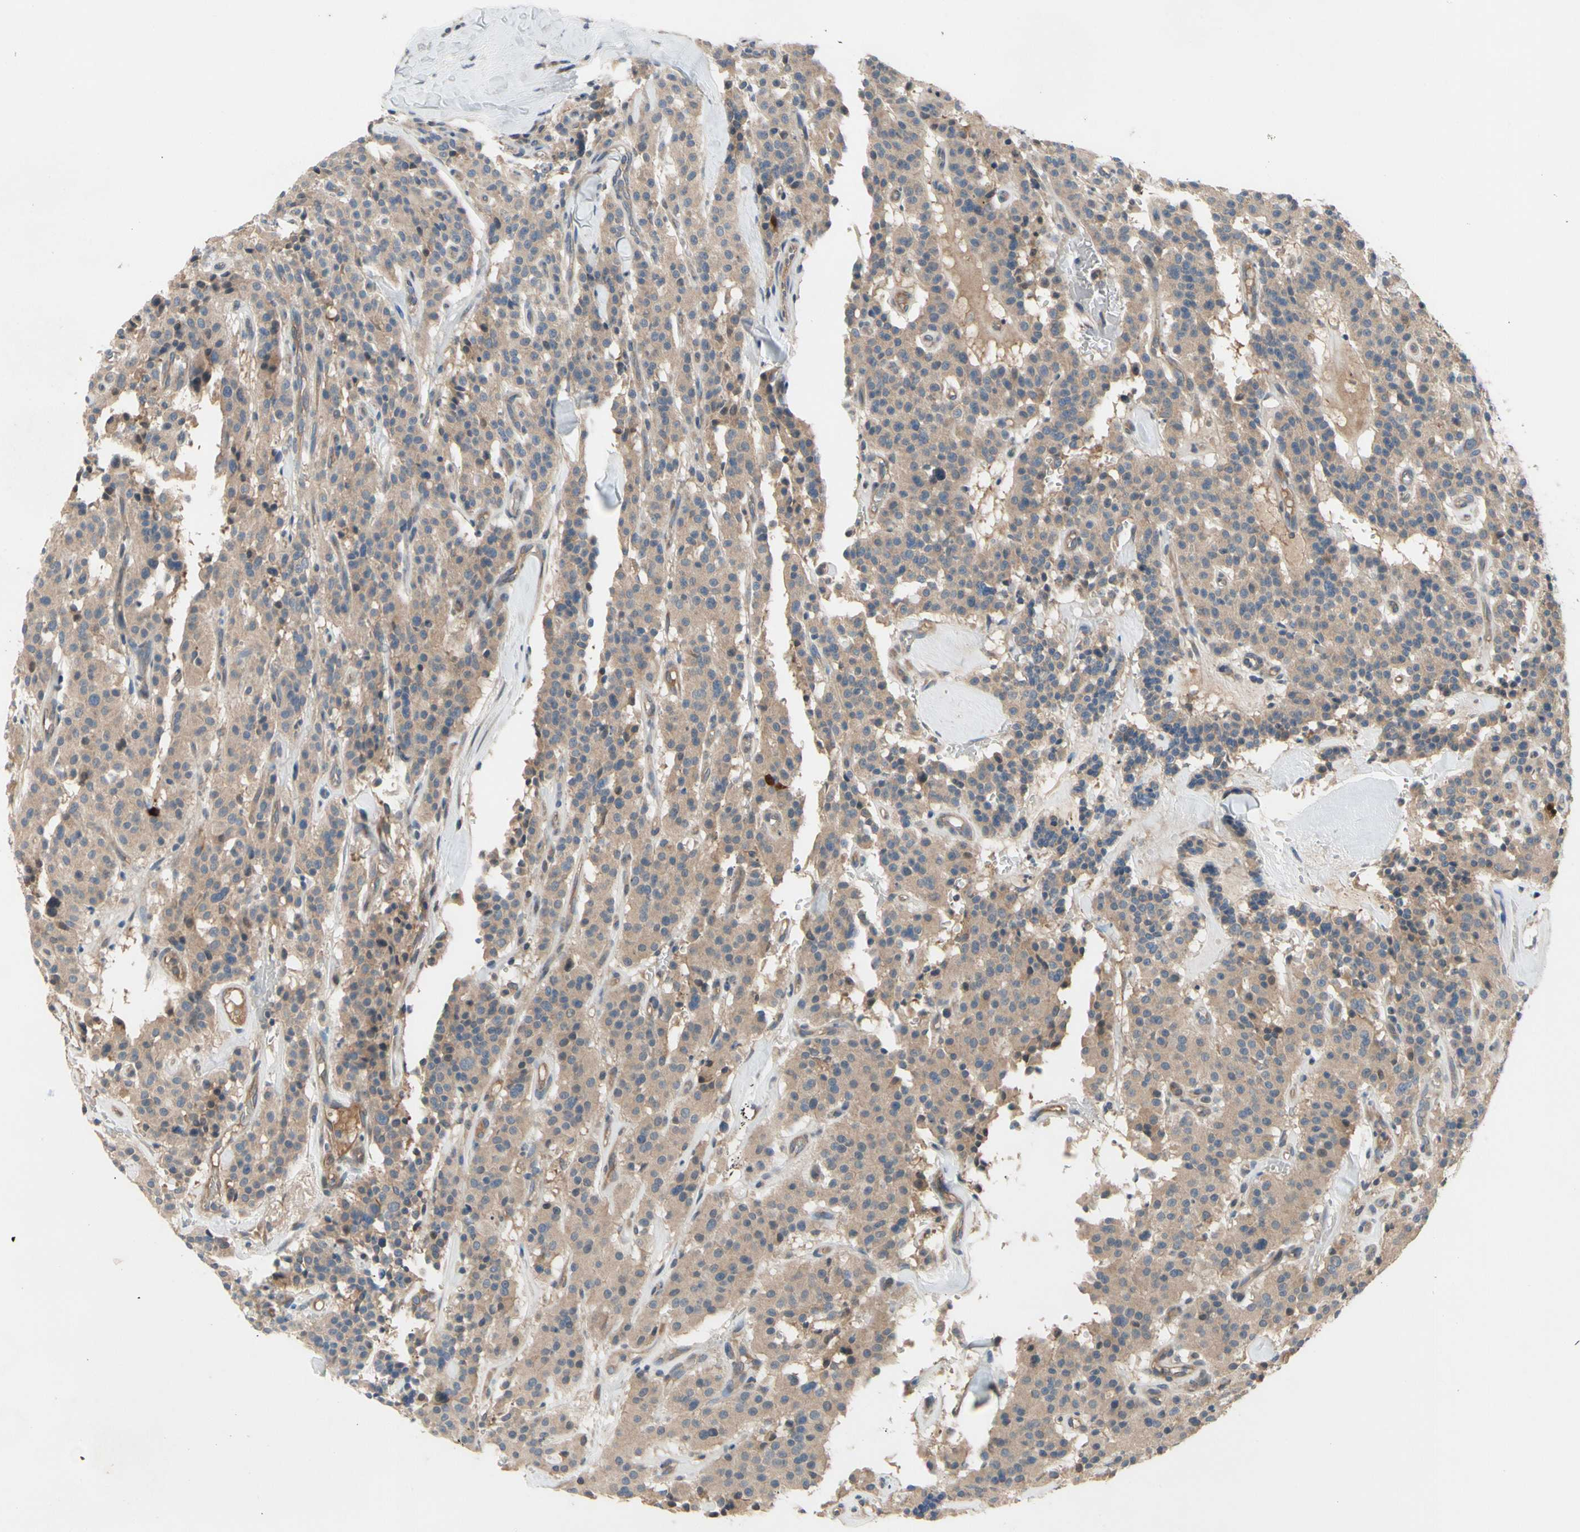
{"staining": {"intensity": "weak", "quantity": ">75%", "location": "cytoplasmic/membranous"}, "tissue": "carcinoid", "cell_type": "Tumor cells", "image_type": "cancer", "snomed": [{"axis": "morphology", "description": "Carcinoid, malignant, NOS"}, {"axis": "topography", "description": "Lung"}], "caption": "This is an image of immunohistochemistry staining of malignant carcinoid, which shows weak staining in the cytoplasmic/membranous of tumor cells.", "gene": "ICAM5", "patient": {"sex": "male", "age": 30}}